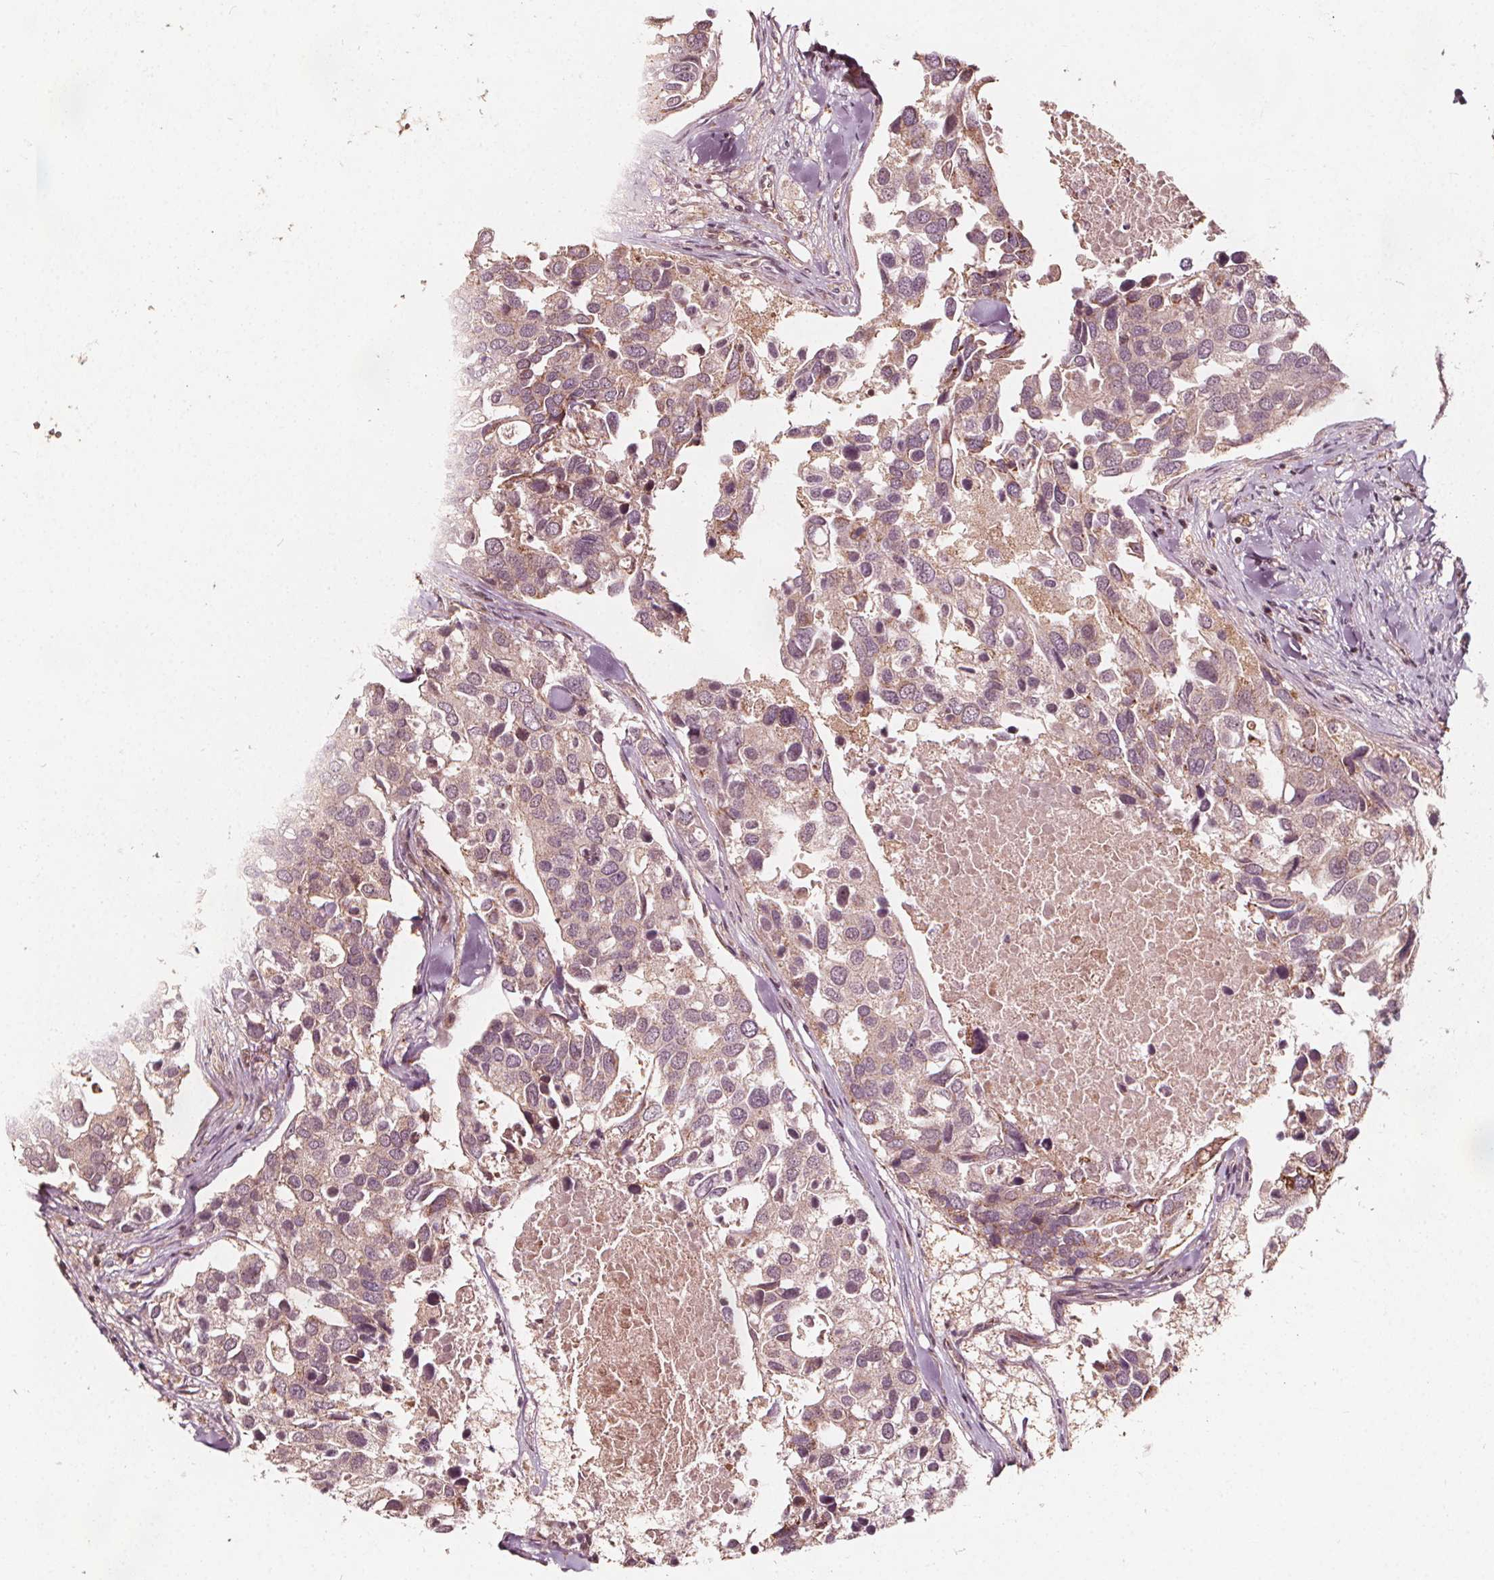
{"staining": {"intensity": "weak", "quantity": ">75%", "location": "cytoplasmic/membranous"}, "tissue": "breast cancer", "cell_type": "Tumor cells", "image_type": "cancer", "snomed": [{"axis": "morphology", "description": "Duct carcinoma"}, {"axis": "topography", "description": "Breast"}], "caption": "An image of breast cancer stained for a protein reveals weak cytoplasmic/membranous brown staining in tumor cells. (DAB (3,3'-diaminobenzidine) IHC, brown staining for protein, blue staining for nuclei).", "gene": "AIP", "patient": {"sex": "female", "age": 83}}